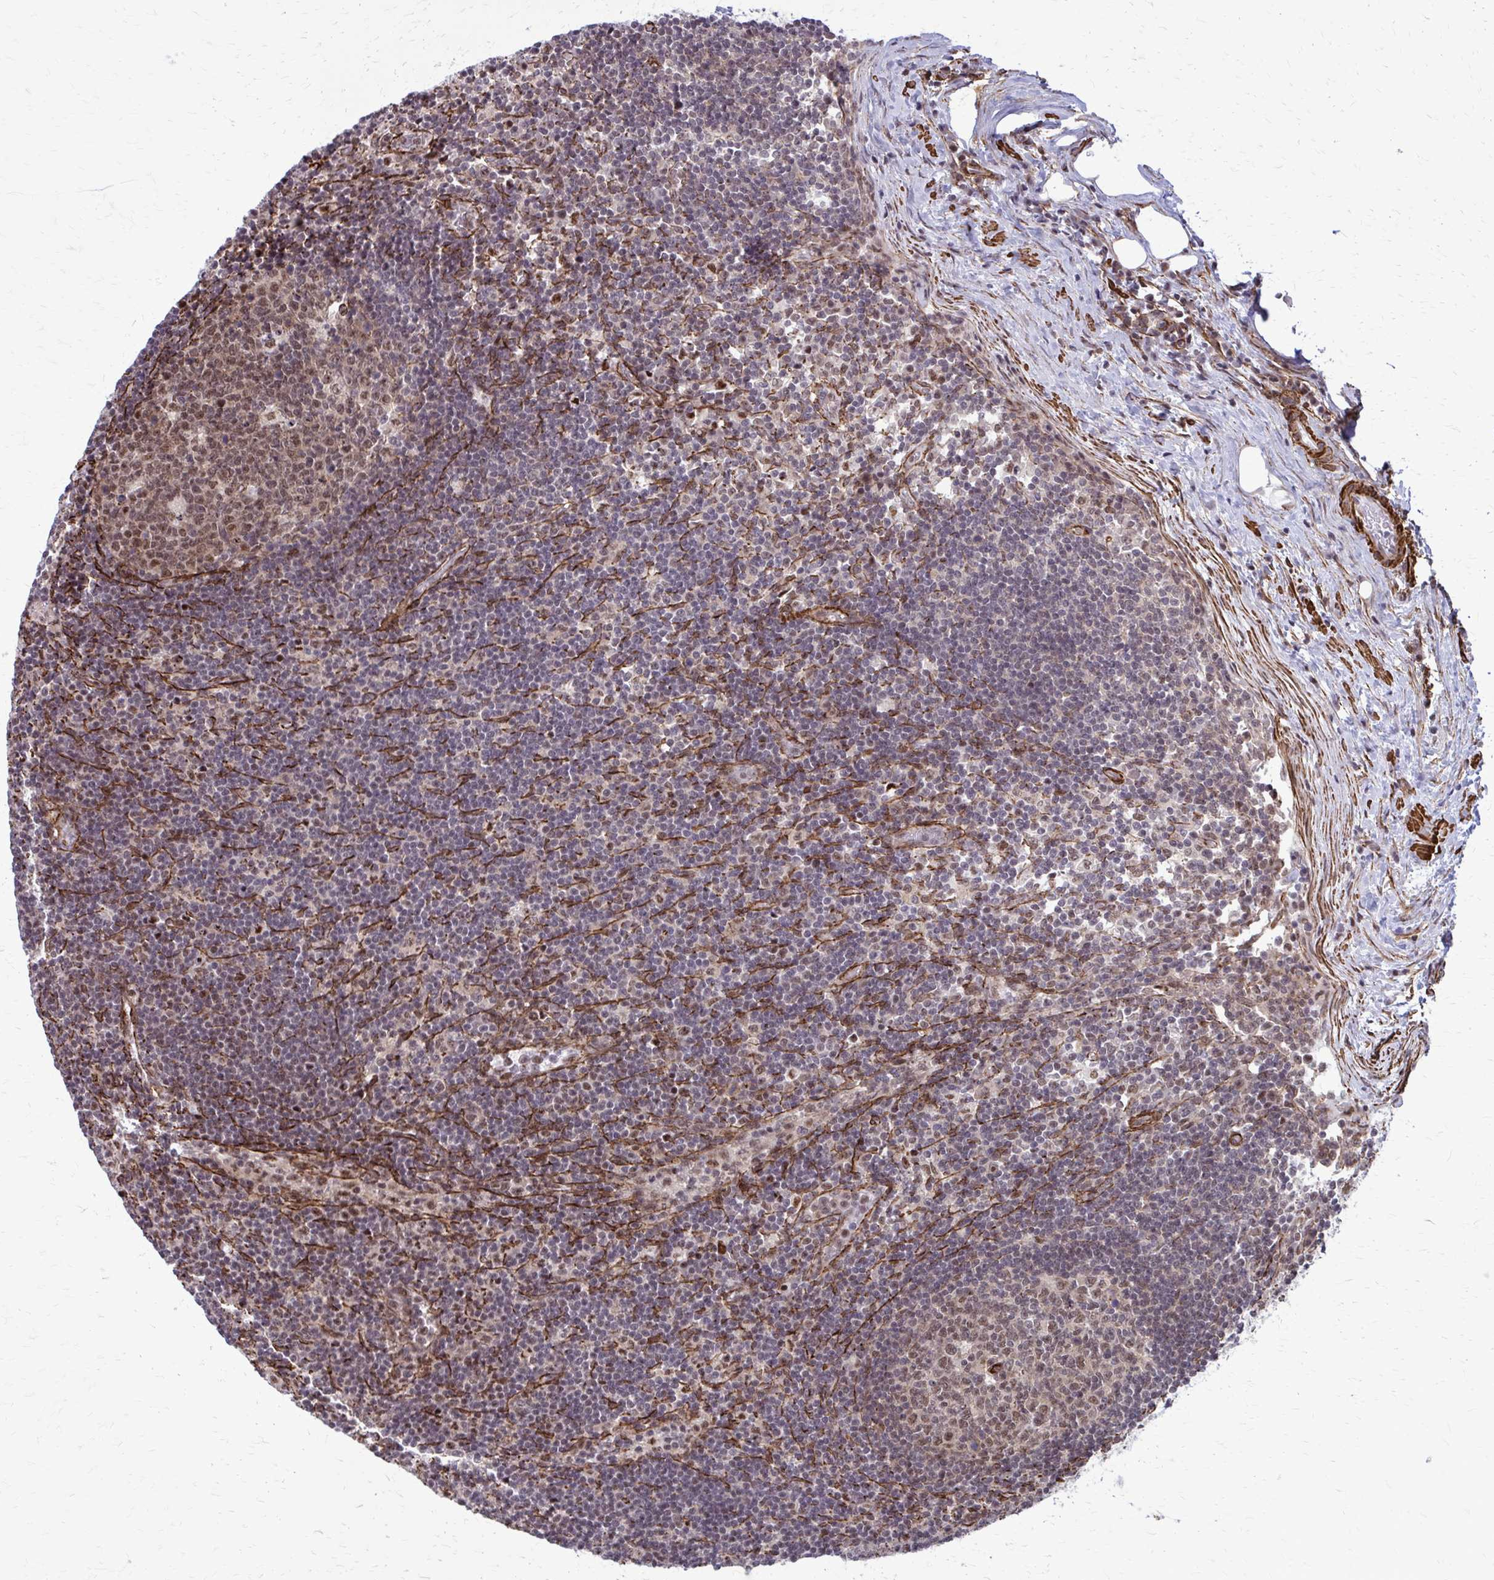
{"staining": {"intensity": "moderate", "quantity": ">75%", "location": "nuclear"}, "tissue": "lymph node", "cell_type": "Germinal center cells", "image_type": "normal", "snomed": [{"axis": "morphology", "description": "Normal tissue, NOS"}, {"axis": "topography", "description": "Lymph node"}], "caption": "Lymph node was stained to show a protein in brown. There is medium levels of moderate nuclear staining in approximately >75% of germinal center cells. The staining was performed using DAB (3,3'-diaminobenzidine), with brown indicating positive protein expression. Nuclei are stained blue with hematoxylin.", "gene": "NRBF2", "patient": {"sex": "male", "age": 67}}